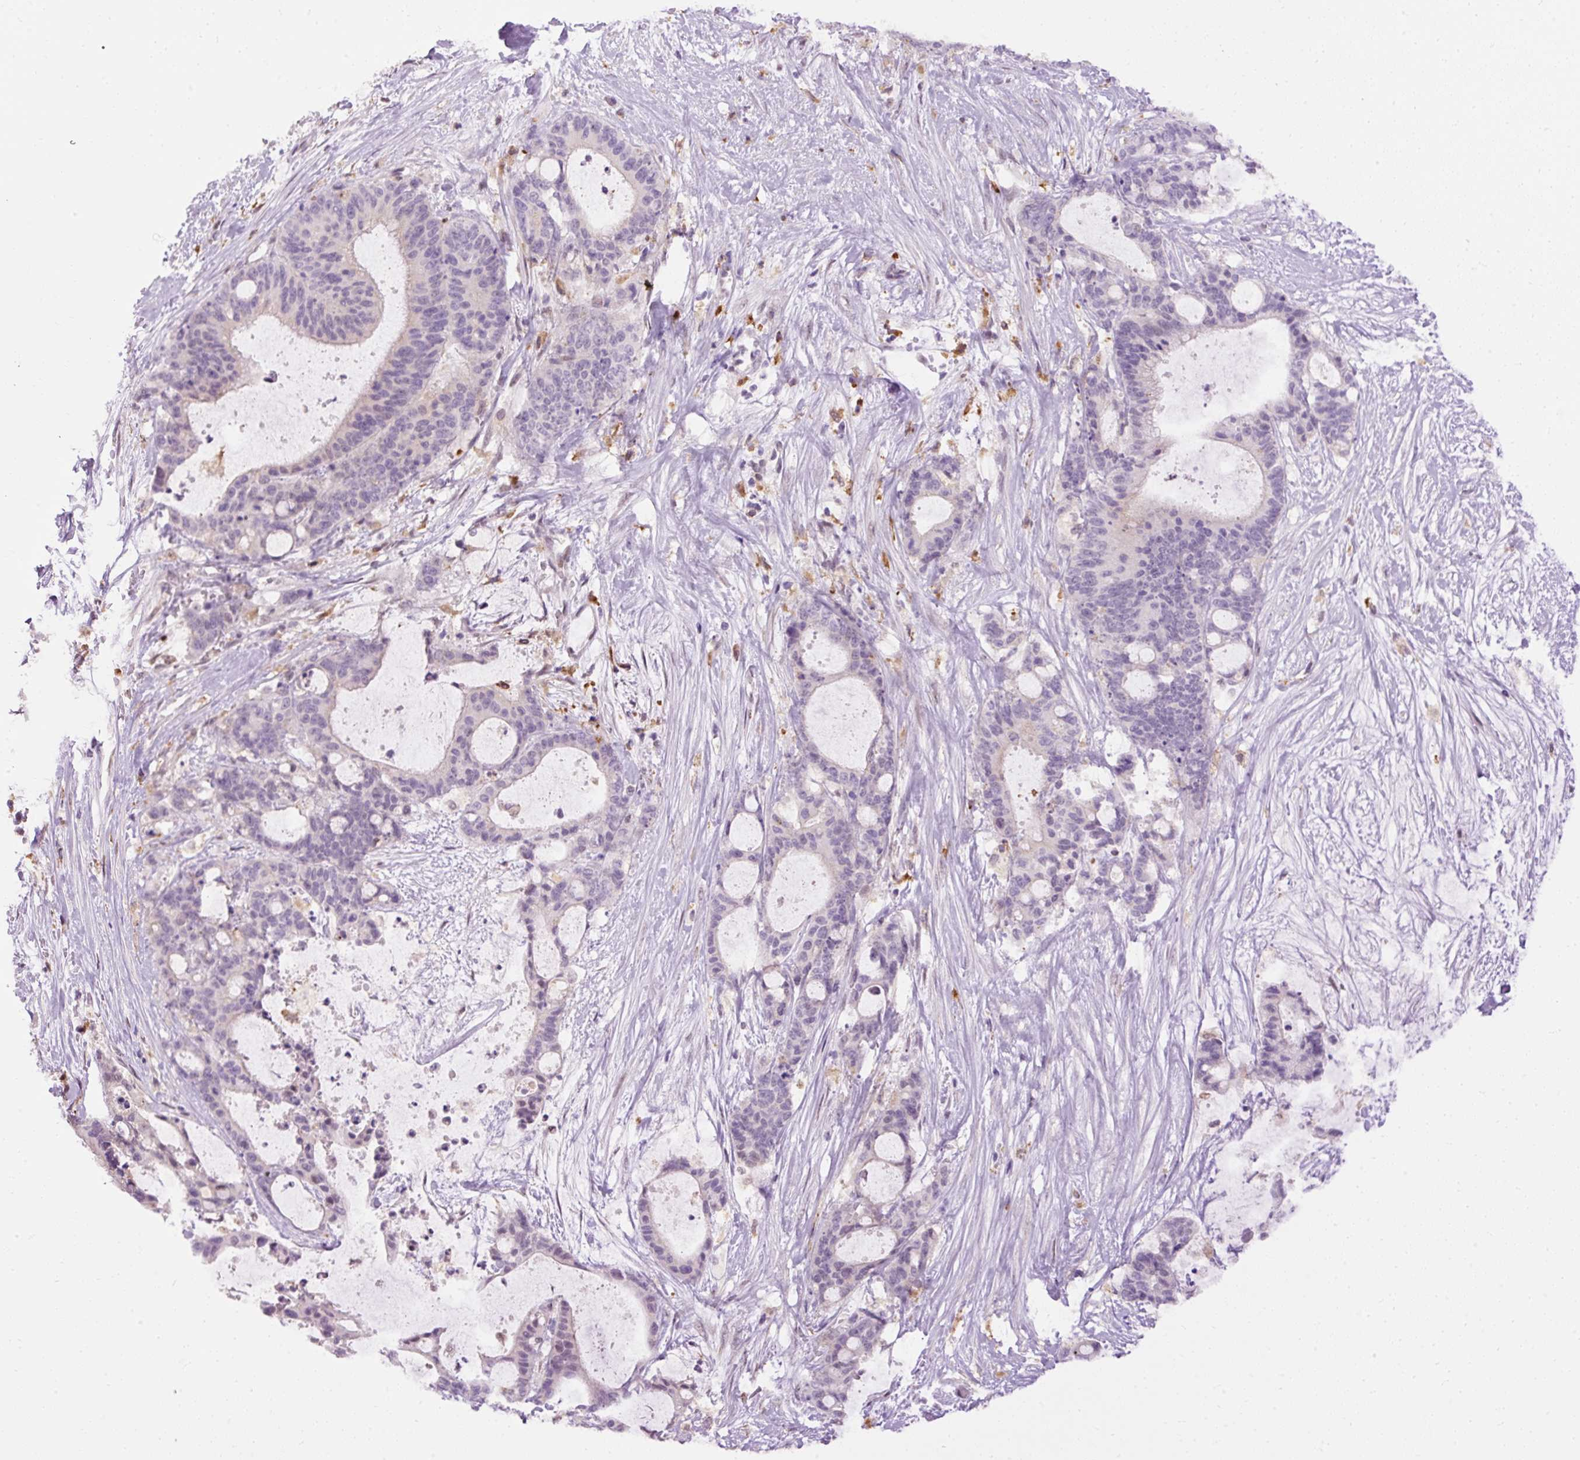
{"staining": {"intensity": "negative", "quantity": "none", "location": "none"}, "tissue": "liver cancer", "cell_type": "Tumor cells", "image_type": "cancer", "snomed": [{"axis": "morphology", "description": "Normal tissue, NOS"}, {"axis": "morphology", "description": "Cholangiocarcinoma"}, {"axis": "topography", "description": "Liver"}, {"axis": "topography", "description": "Peripheral nerve tissue"}], "caption": "The image demonstrates no significant positivity in tumor cells of cholangiocarcinoma (liver).", "gene": "LY86", "patient": {"sex": "female", "age": 73}}